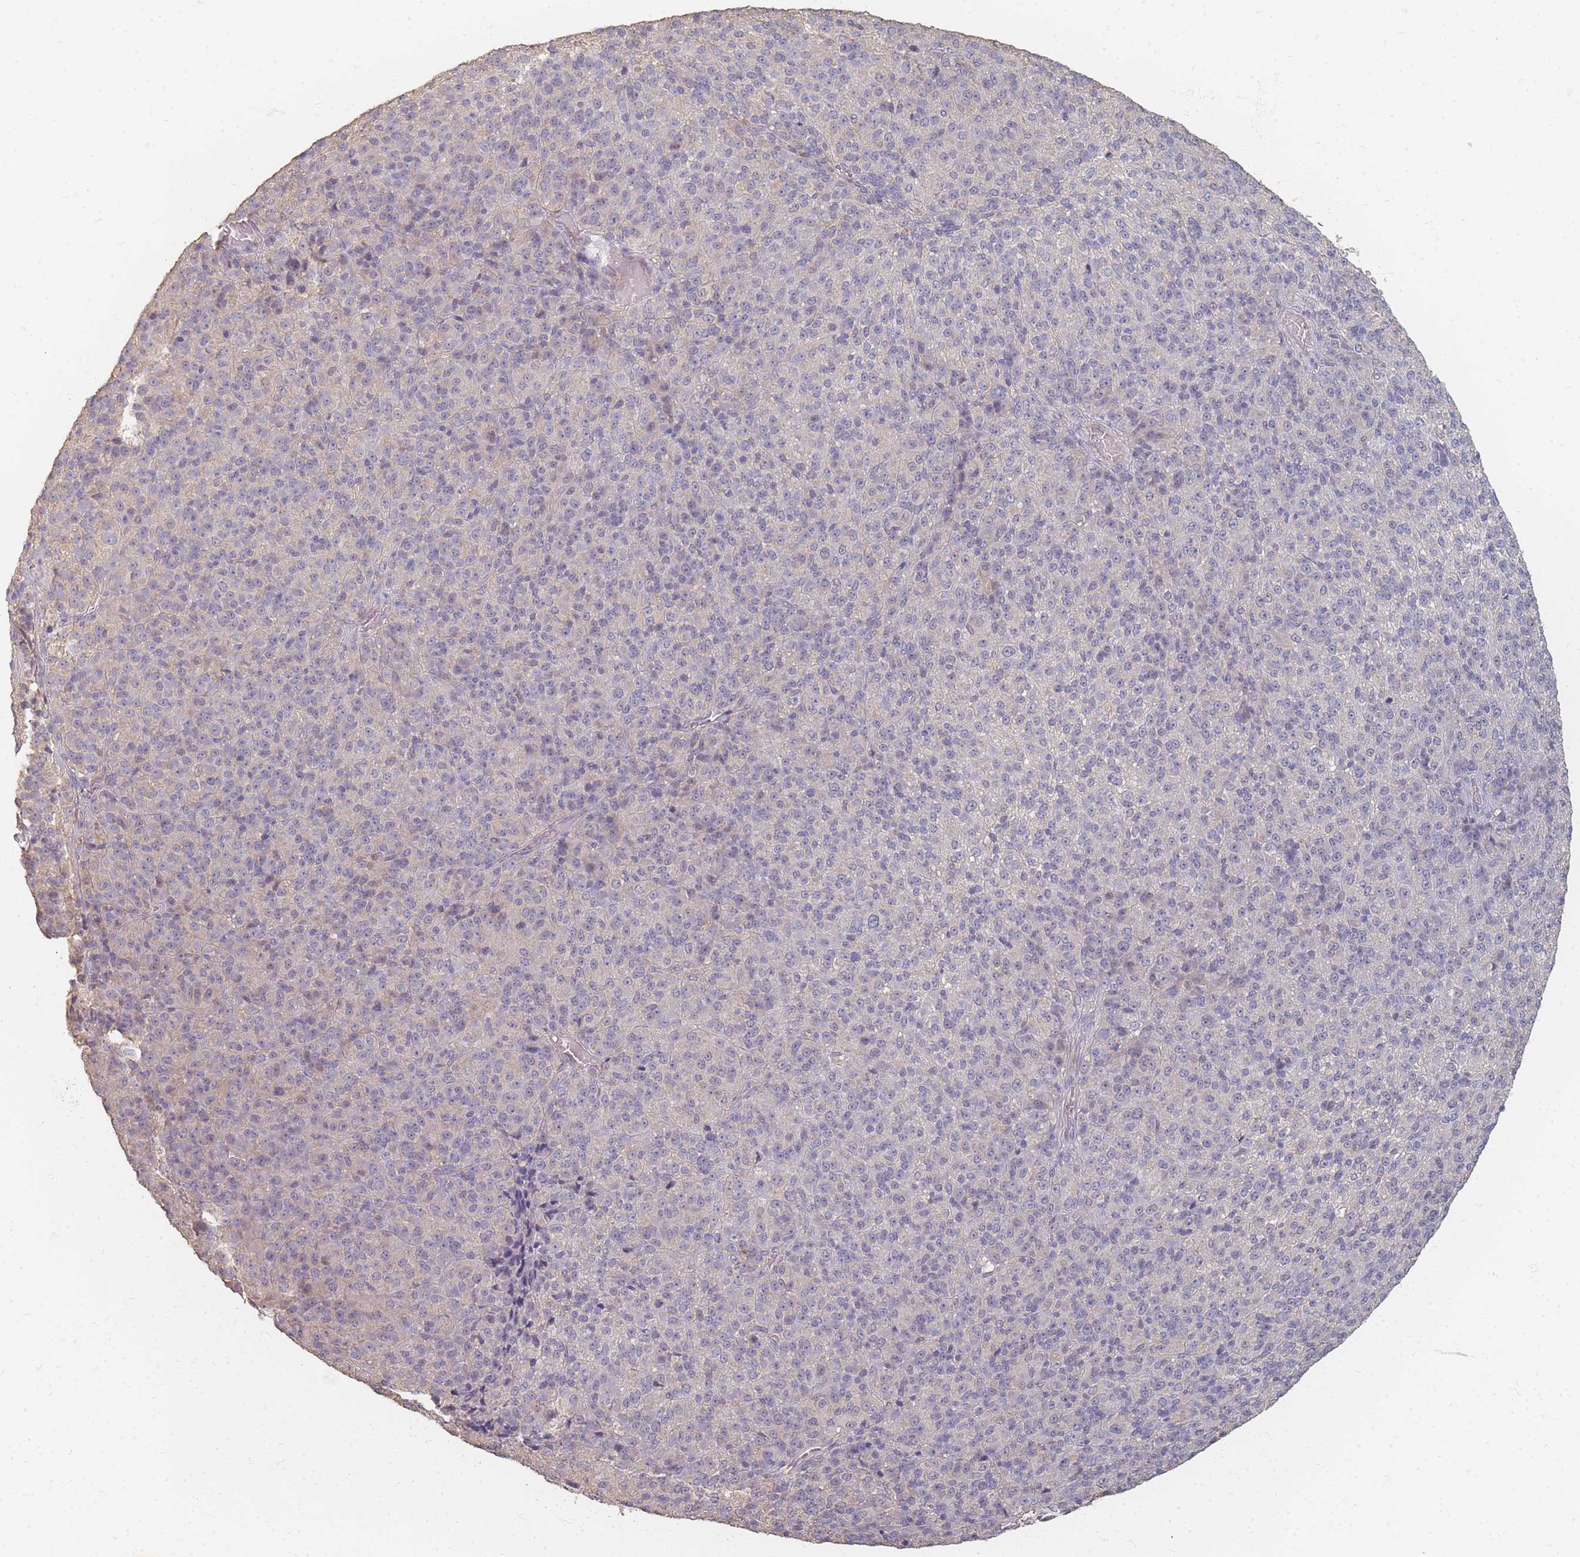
{"staining": {"intensity": "negative", "quantity": "none", "location": "none"}, "tissue": "melanoma", "cell_type": "Tumor cells", "image_type": "cancer", "snomed": [{"axis": "morphology", "description": "Malignant melanoma, Metastatic site"}, {"axis": "topography", "description": "Brain"}], "caption": "This photomicrograph is of melanoma stained with immunohistochemistry to label a protein in brown with the nuclei are counter-stained blue. There is no expression in tumor cells.", "gene": "RFTN1", "patient": {"sex": "female", "age": 56}}